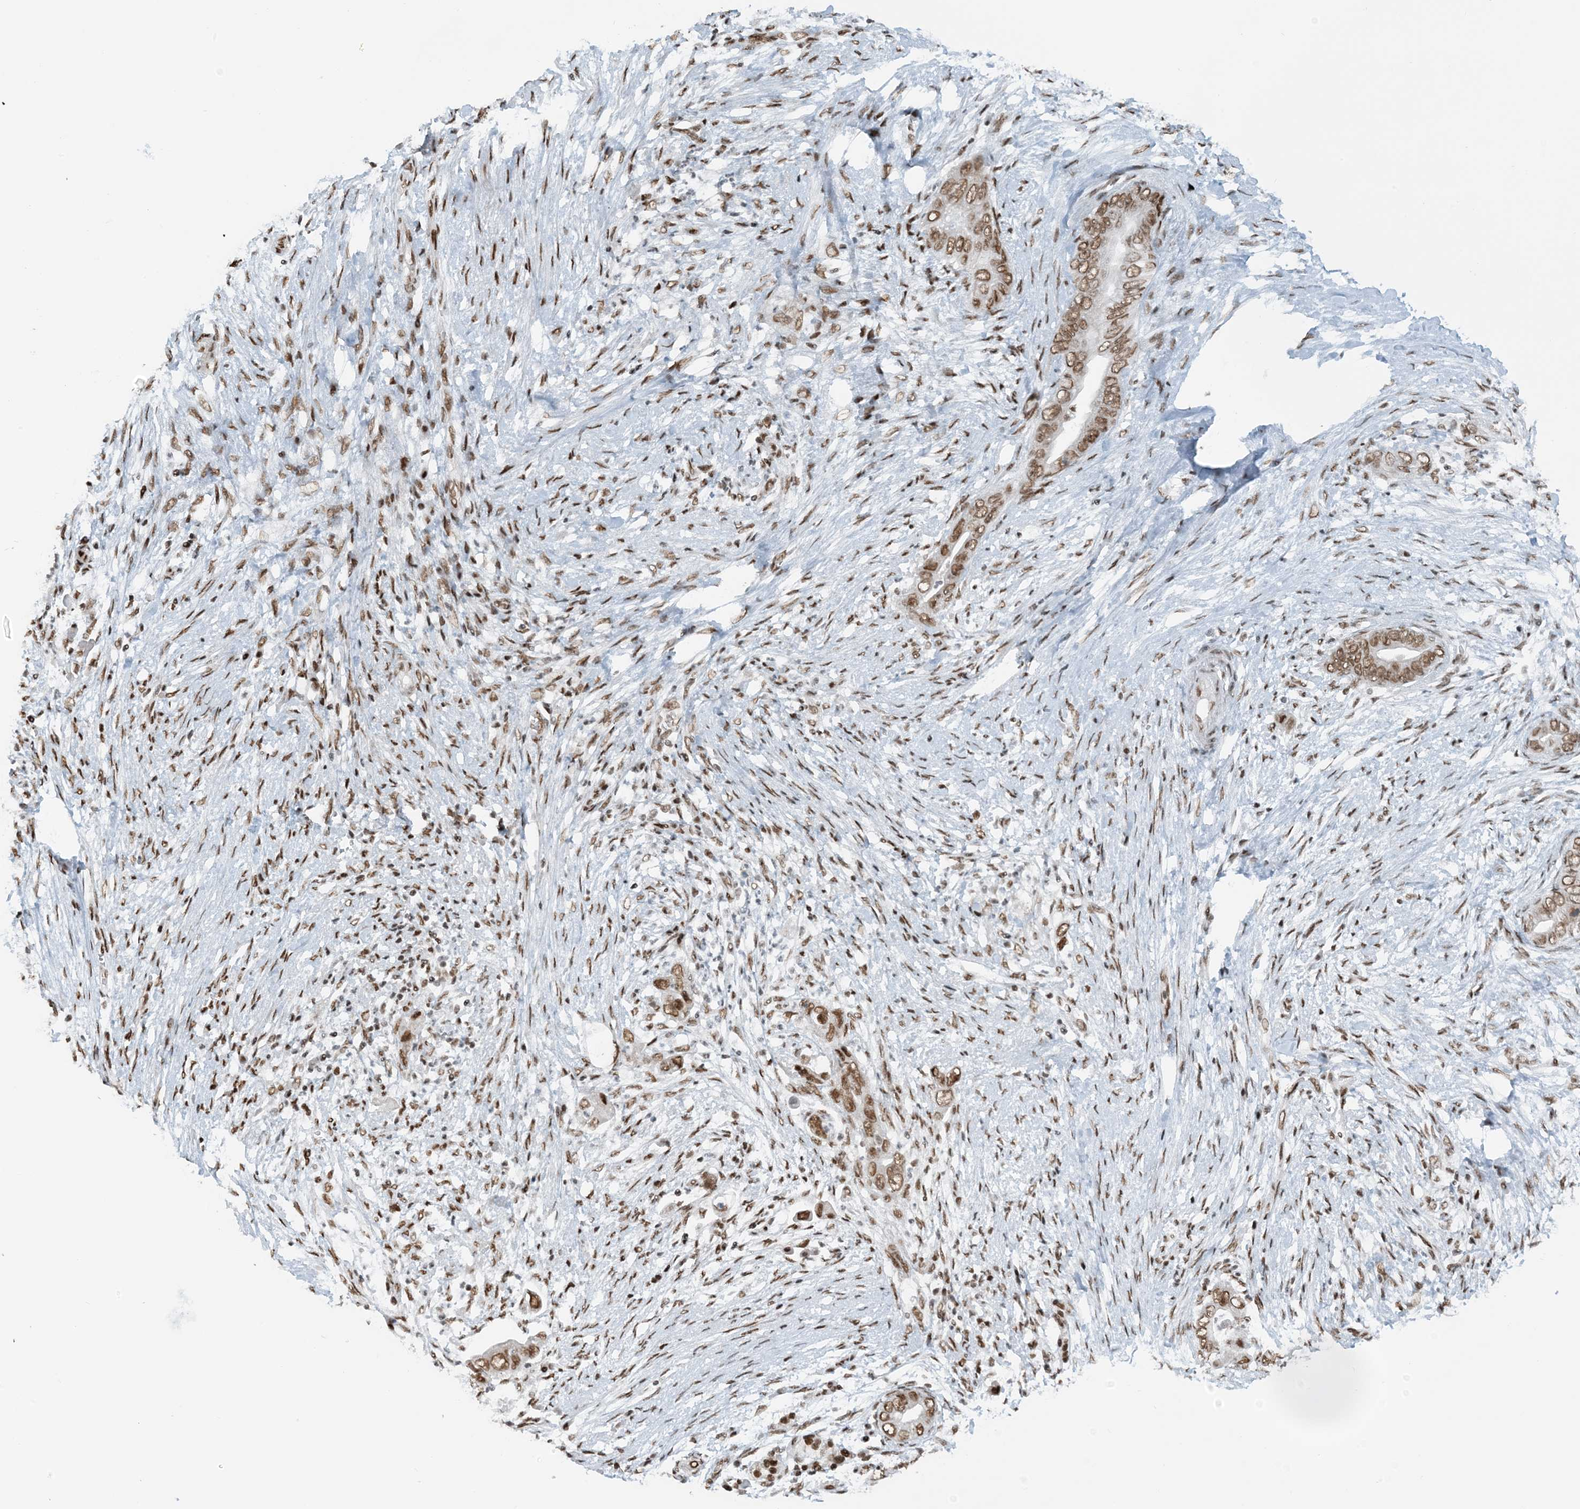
{"staining": {"intensity": "moderate", "quantity": ">75%", "location": "nuclear"}, "tissue": "pancreatic cancer", "cell_type": "Tumor cells", "image_type": "cancer", "snomed": [{"axis": "morphology", "description": "Adenocarcinoma, NOS"}, {"axis": "topography", "description": "Pancreas"}], "caption": "Pancreatic cancer stained with a protein marker displays moderate staining in tumor cells.", "gene": "ZNF500", "patient": {"sex": "male", "age": 75}}